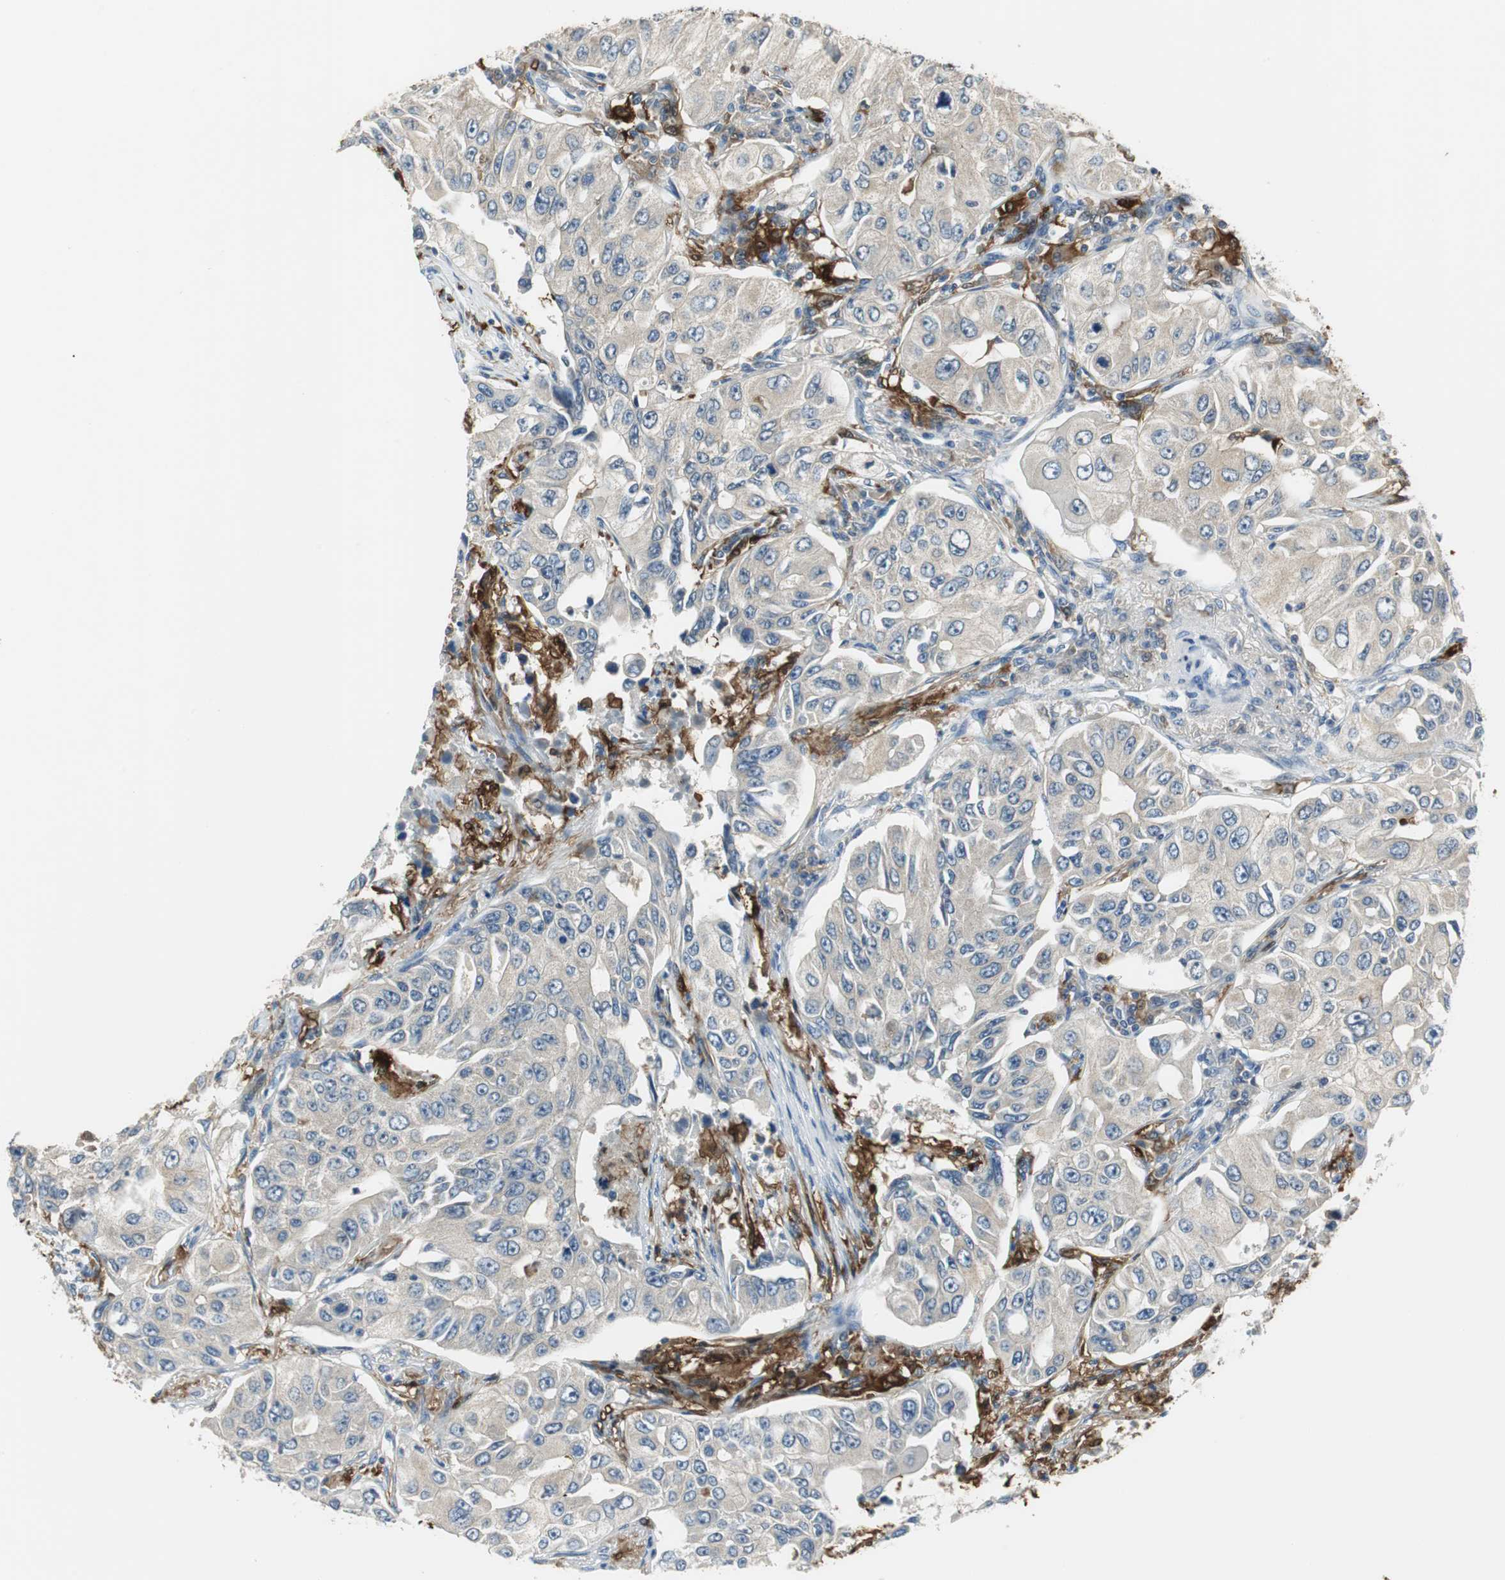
{"staining": {"intensity": "weak", "quantity": ">75%", "location": "cytoplasmic/membranous"}, "tissue": "lung cancer", "cell_type": "Tumor cells", "image_type": "cancer", "snomed": [{"axis": "morphology", "description": "Adenocarcinoma, NOS"}, {"axis": "topography", "description": "Lung"}], "caption": "Protein staining exhibits weak cytoplasmic/membranous expression in approximately >75% of tumor cells in lung adenocarcinoma.", "gene": "MSTO1", "patient": {"sex": "male", "age": 84}}